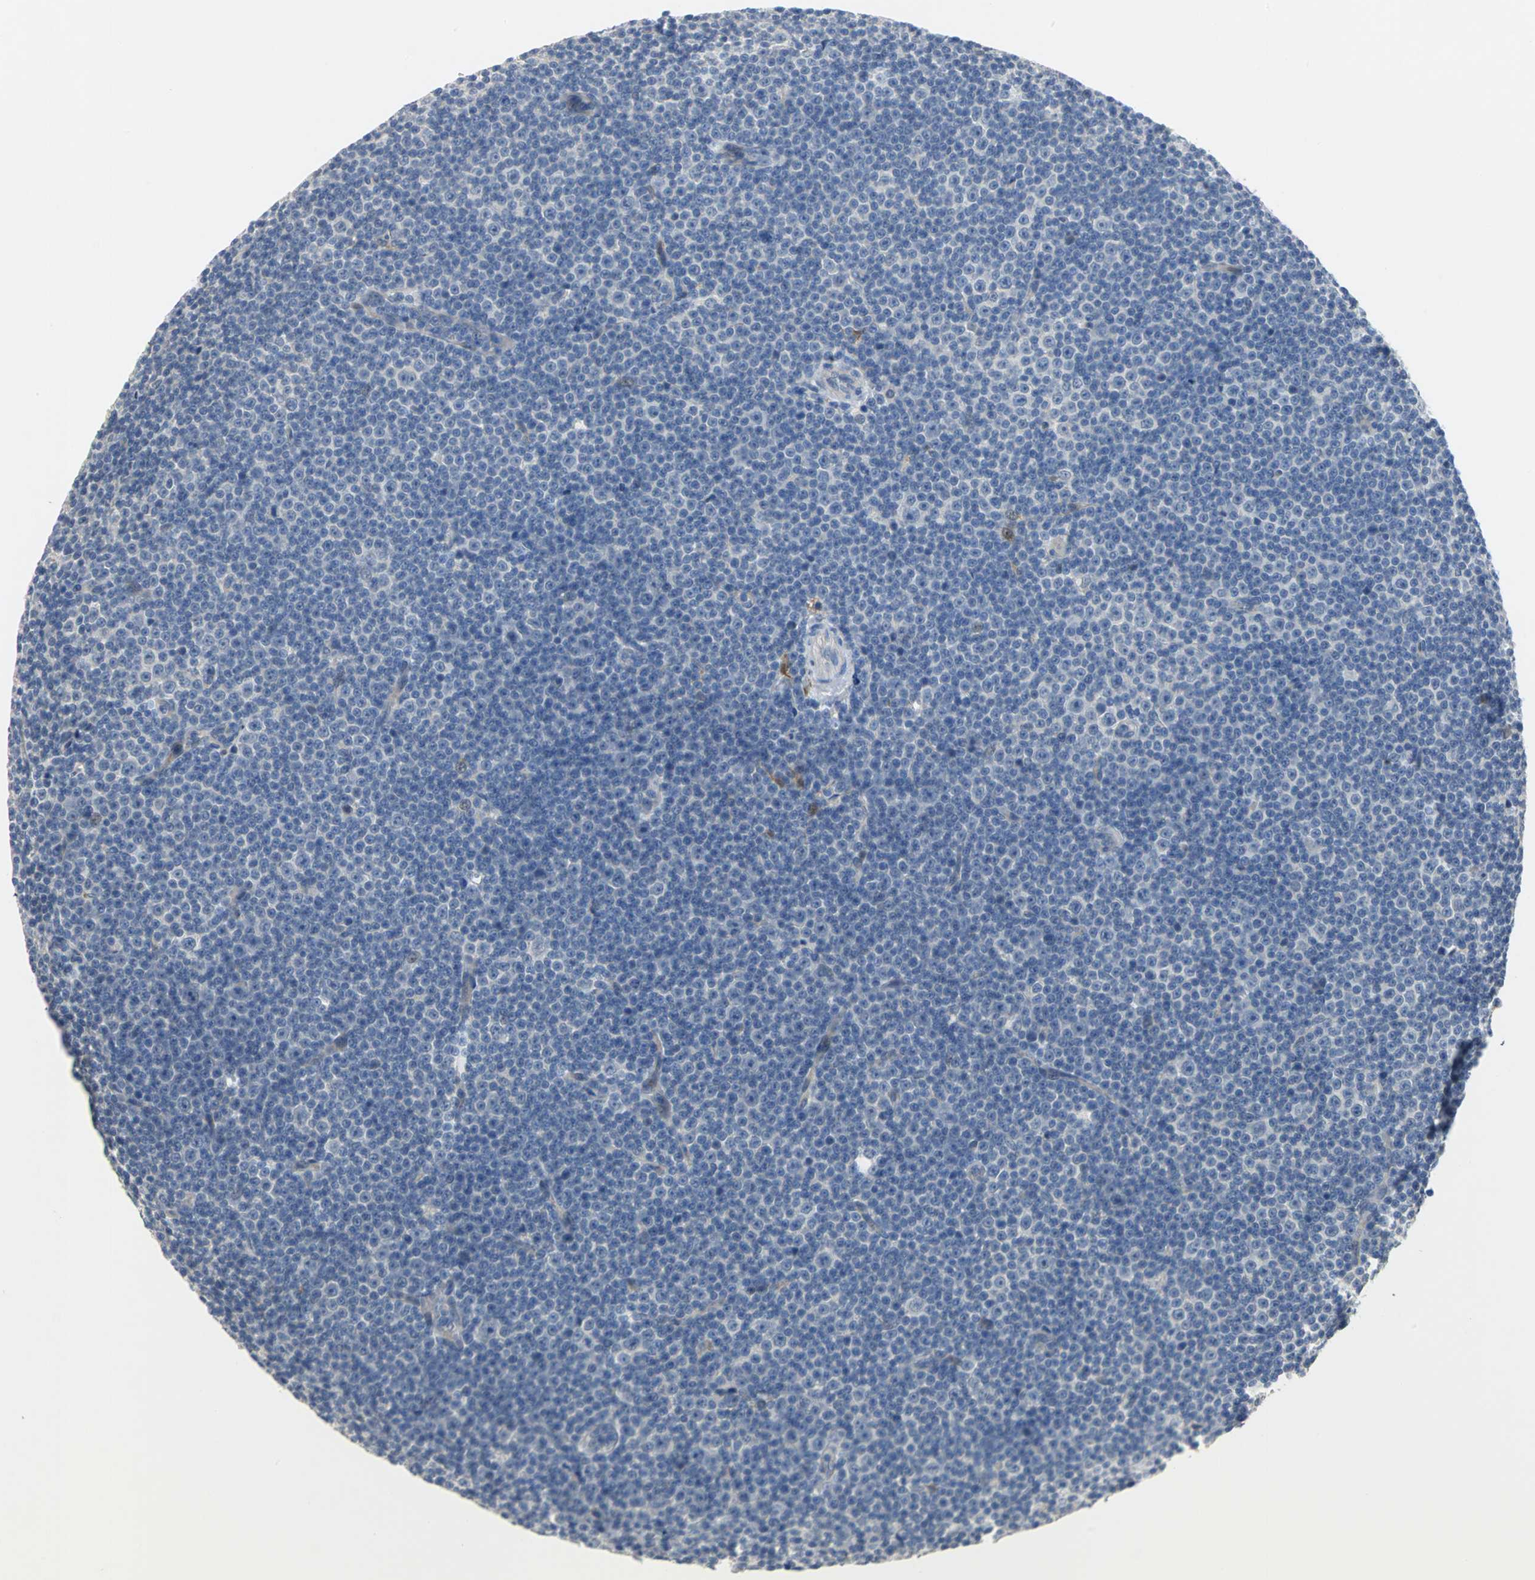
{"staining": {"intensity": "negative", "quantity": "none", "location": "none"}, "tissue": "lymphoma", "cell_type": "Tumor cells", "image_type": "cancer", "snomed": [{"axis": "morphology", "description": "Malignant lymphoma, non-Hodgkin's type, Low grade"}, {"axis": "topography", "description": "Lymph node"}], "caption": "The IHC photomicrograph has no significant expression in tumor cells of lymphoma tissue. Brightfield microscopy of immunohistochemistry (IHC) stained with DAB (3,3'-diaminobenzidine) (brown) and hematoxylin (blue), captured at high magnification.", "gene": "IL17RB", "patient": {"sex": "female", "age": 67}}